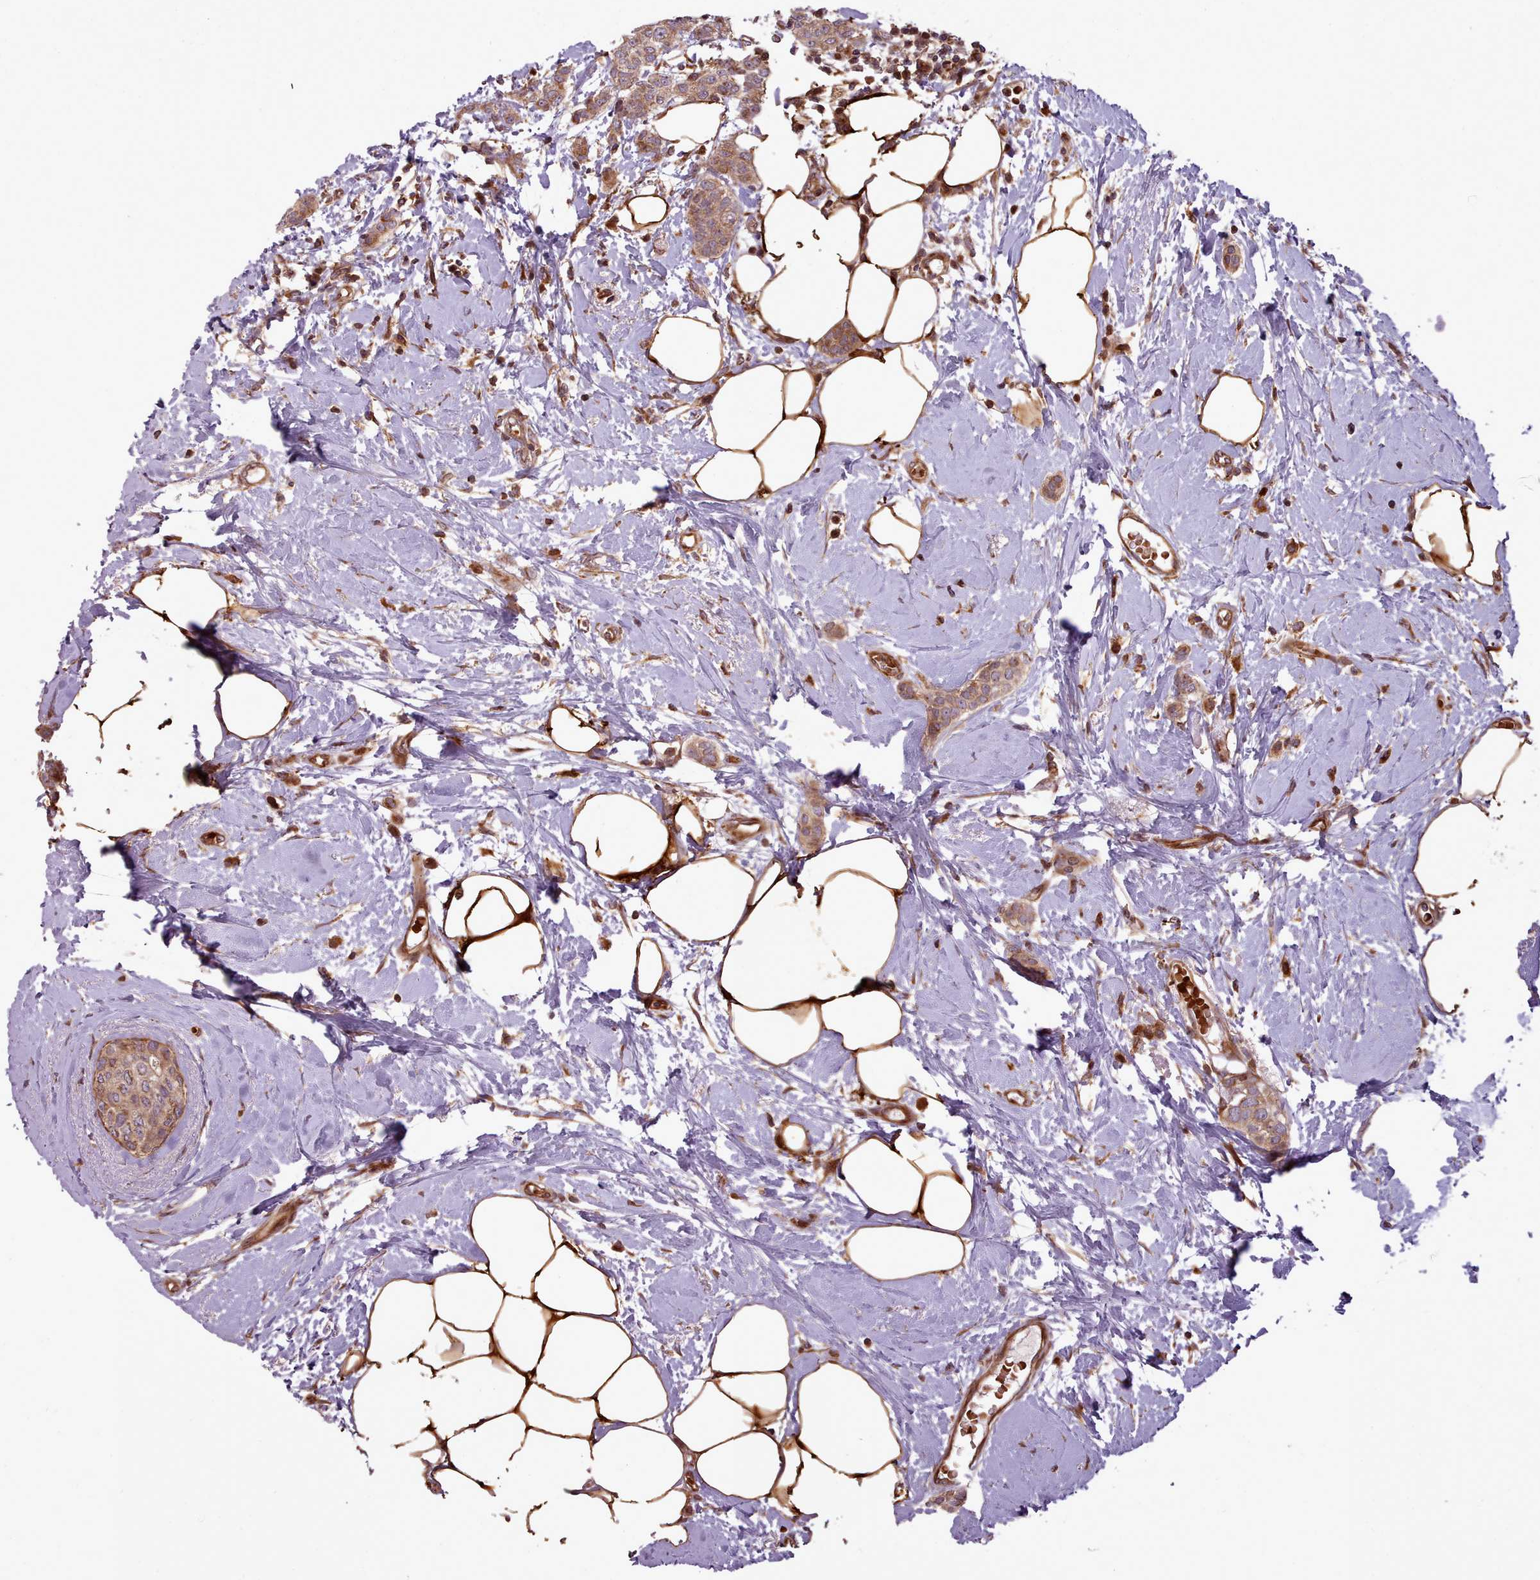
{"staining": {"intensity": "moderate", "quantity": ">75%", "location": "cytoplasmic/membranous"}, "tissue": "breast cancer", "cell_type": "Tumor cells", "image_type": "cancer", "snomed": [{"axis": "morphology", "description": "Duct carcinoma"}, {"axis": "topography", "description": "Breast"}], "caption": "Human infiltrating ductal carcinoma (breast) stained with a brown dye displays moderate cytoplasmic/membranous positive staining in approximately >75% of tumor cells.", "gene": "NLRP7", "patient": {"sex": "female", "age": 72}}